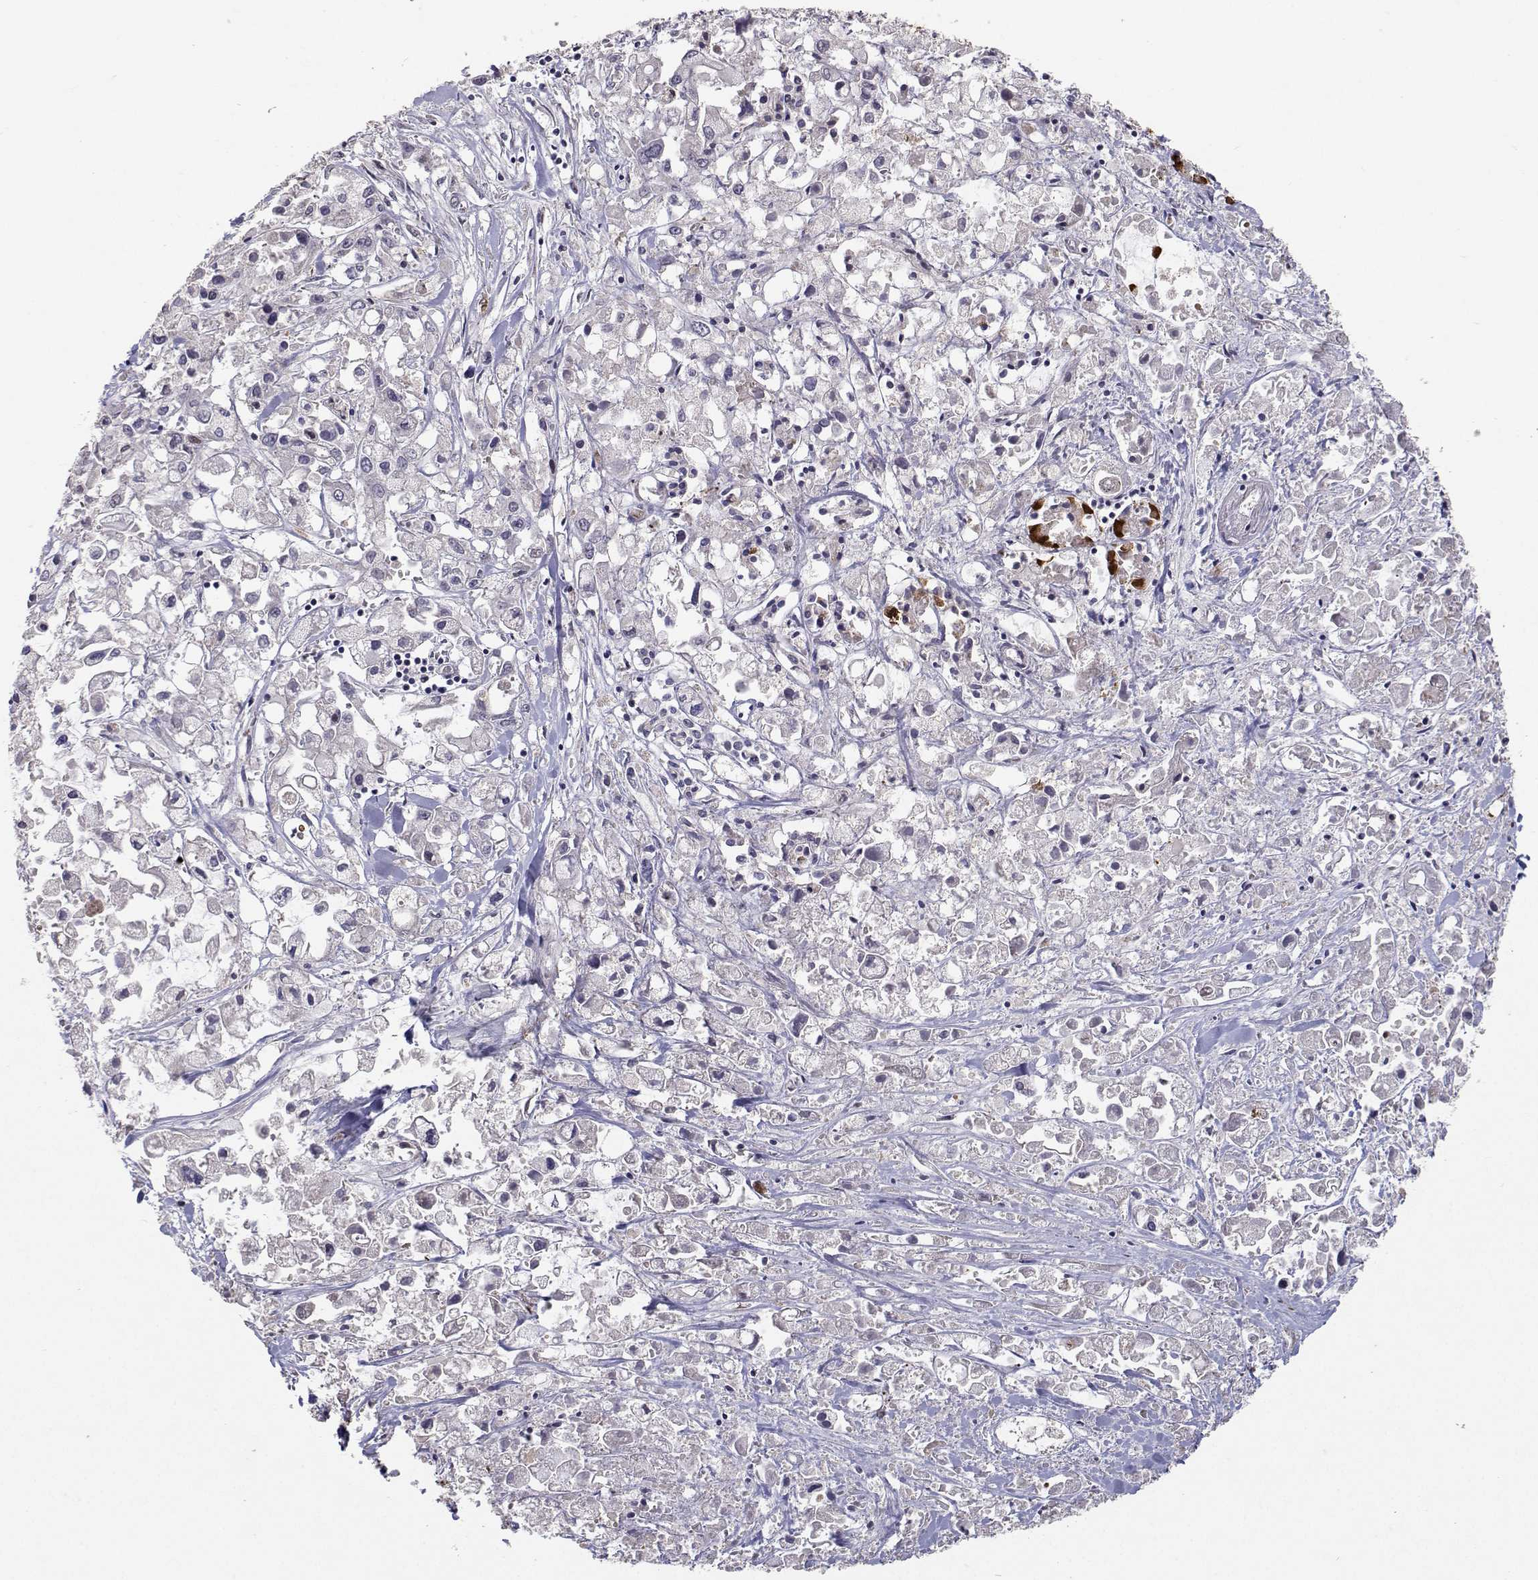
{"staining": {"intensity": "negative", "quantity": "none", "location": "none"}, "tissue": "pancreatic cancer", "cell_type": "Tumor cells", "image_type": "cancer", "snomed": [{"axis": "morphology", "description": "Adenocarcinoma, NOS"}, {"axis": "topography", "description": "Pancreas"}], "caption": "A high-resolution image shows immunohistochemistry staining of pancreatic adenocarcinoma, which demonstrates no significant positivity in tumor cells.", "gene": "RBPJL", "patient": {"sex": "male", "age": 71}}